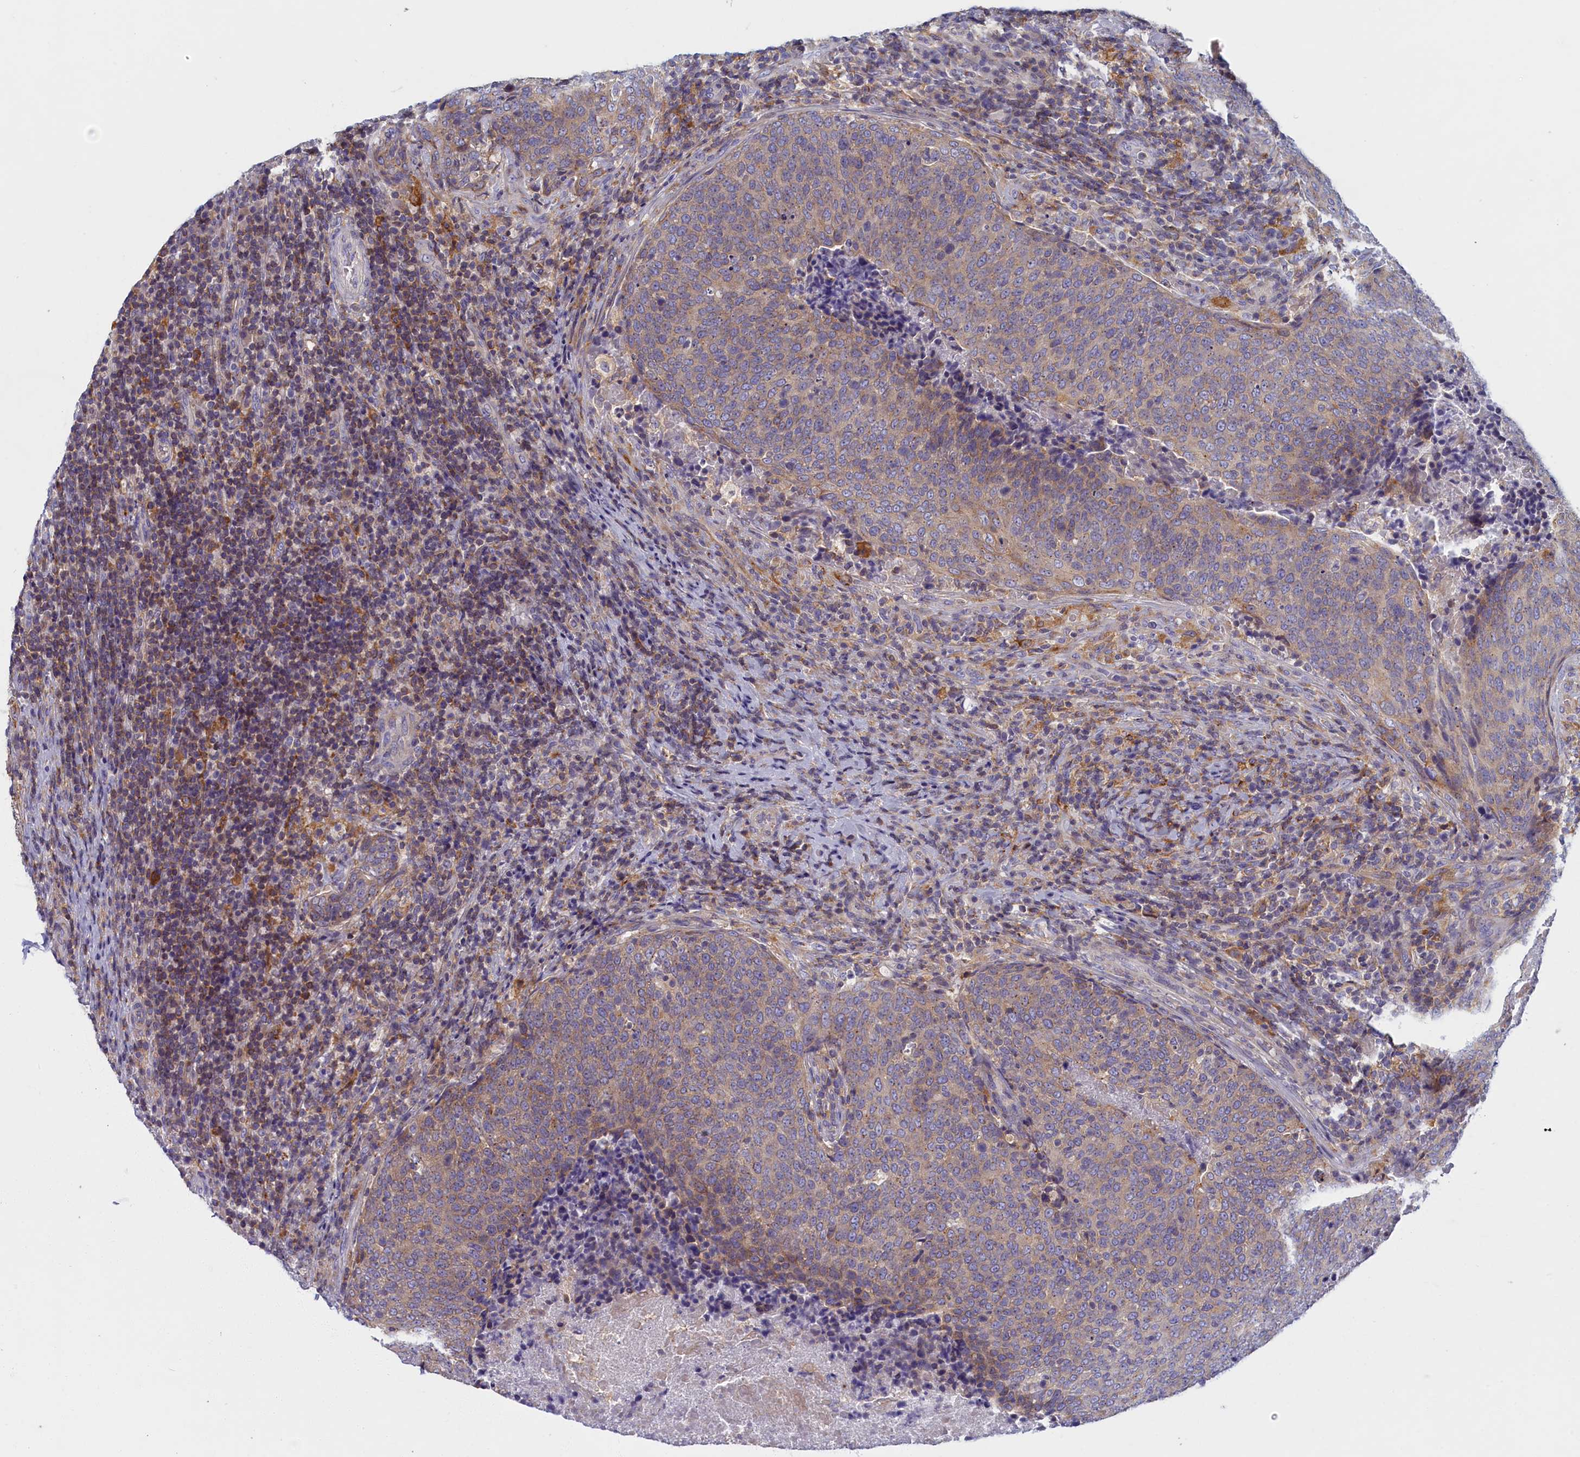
{"staining": {"intensity": "weak", "quantity": ">75%", "location": "cytoplasmic/membranous"}, "tissue": "head and neck cancer", "cell_type": "Tumor cells", "image_type": "cancer", "snomed": [{"axis": "morphology", "description": "Squamous cell carcinoma, NOS"}, {"axis": "morphology", "description": "Squamous cell carcinoma, metastatic, NOS"}, {"axis": "topography", "description": "Lymph node"}, {"axis": "topography", "description": "Head-Neck"}], "caption": "Metastatic squamous cell carcinoma (head and neck) was stained to show a protein in brown. There is low levels of weak cytoplasmic/membranous staining in about >75% of tumor cells.", "gene": "NOL10", "patient": {"sex": "male", "age": 62}}